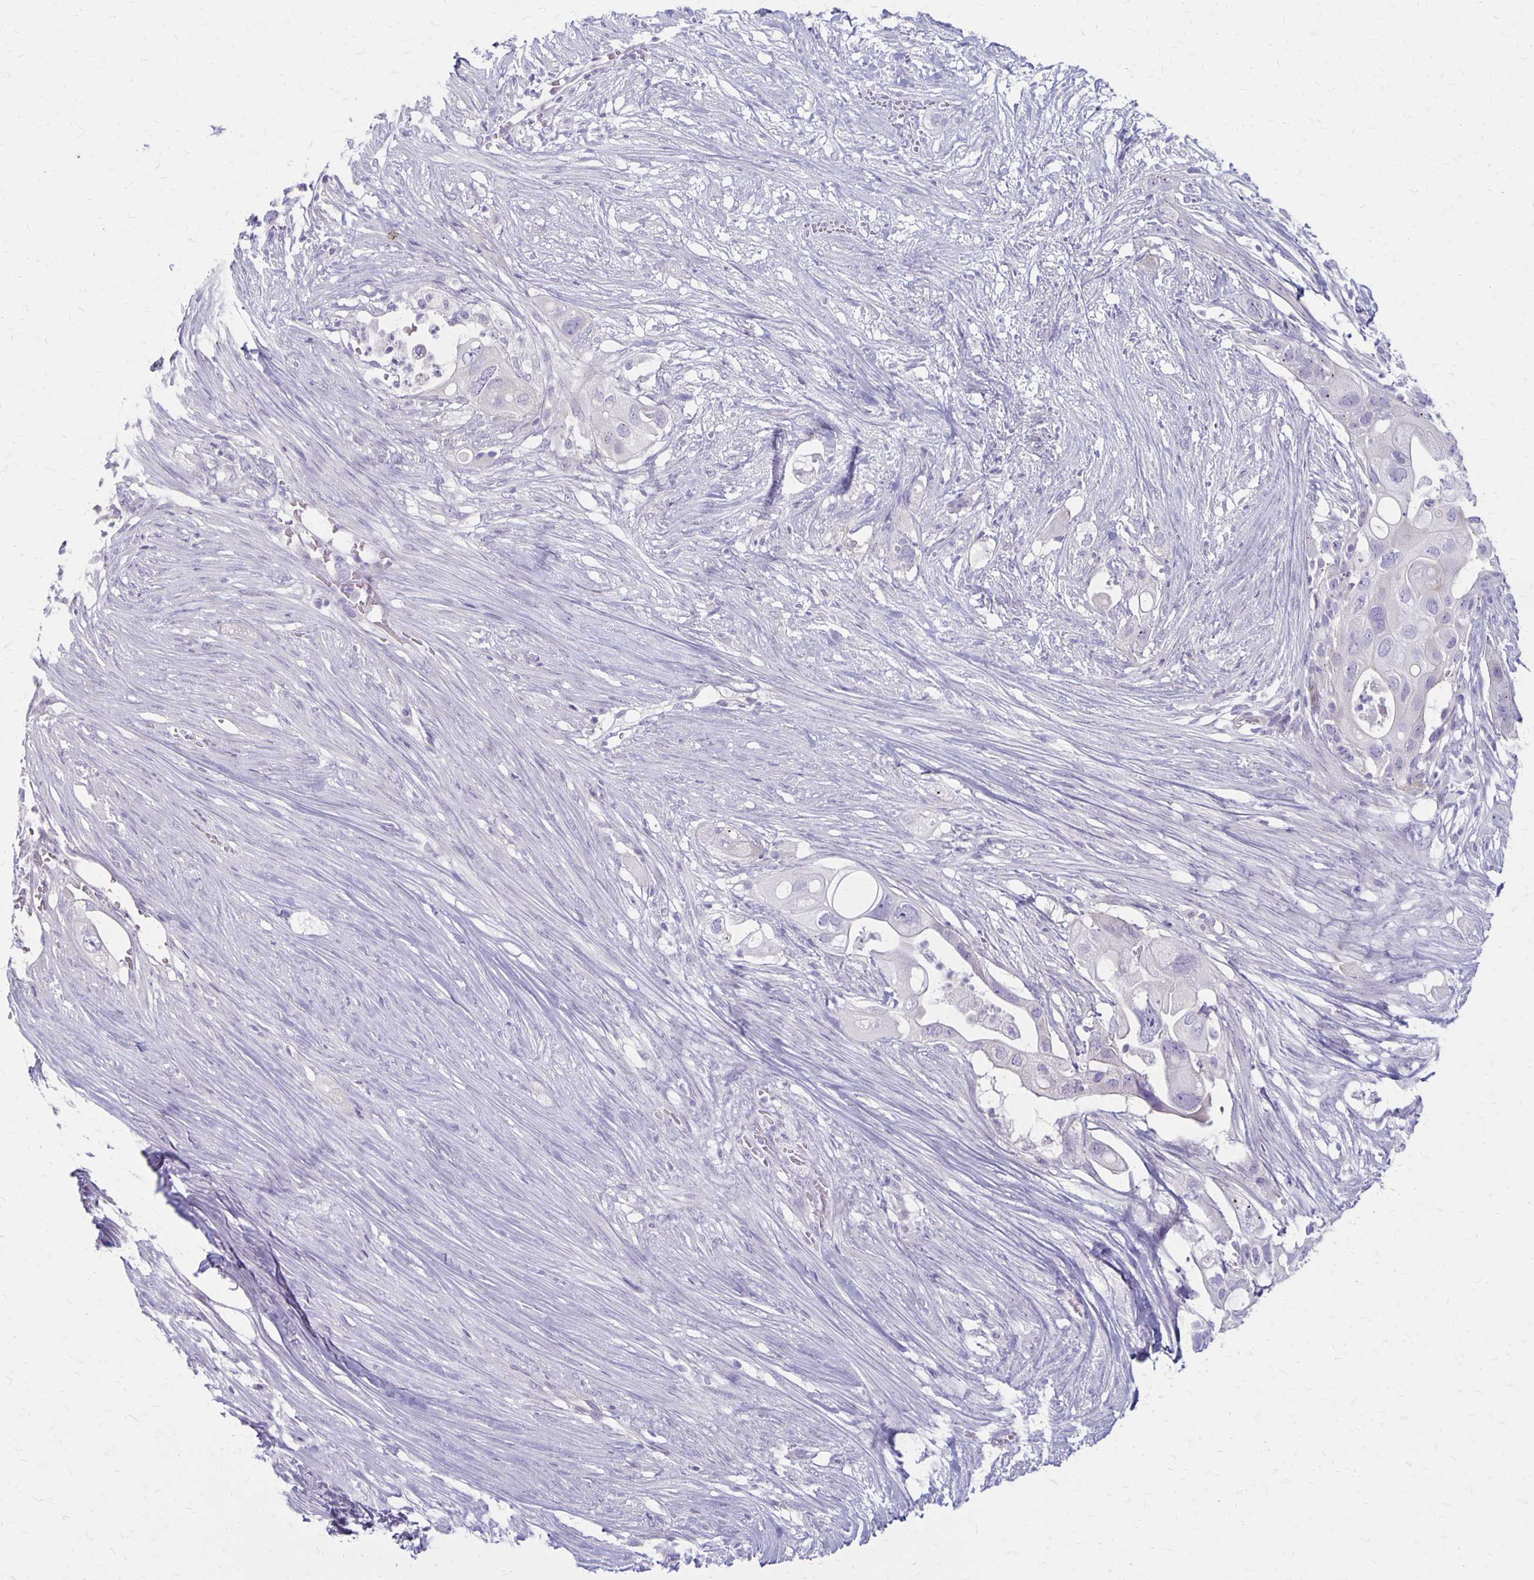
{"staining": {"intensity": "negative", "quantity": "none", "location": "none"}, "tissue": "pancreatic cancer", "cell_type": "Tumor cells", "image_type": "cancer", "snomed": [{"axis": "morphology", "description": "Adenocarcinoma, NOS"}, {"axis": "topography", "description": "Pancreas"}], "caption": "A high-resolution histopathology image shows IHC staining of pancreatic cancer (adenocarcinoma), which displays no significant positivity in tumor cells.", "gene": "HOMER1", "patient": {"sex": "female", "age": 72}}